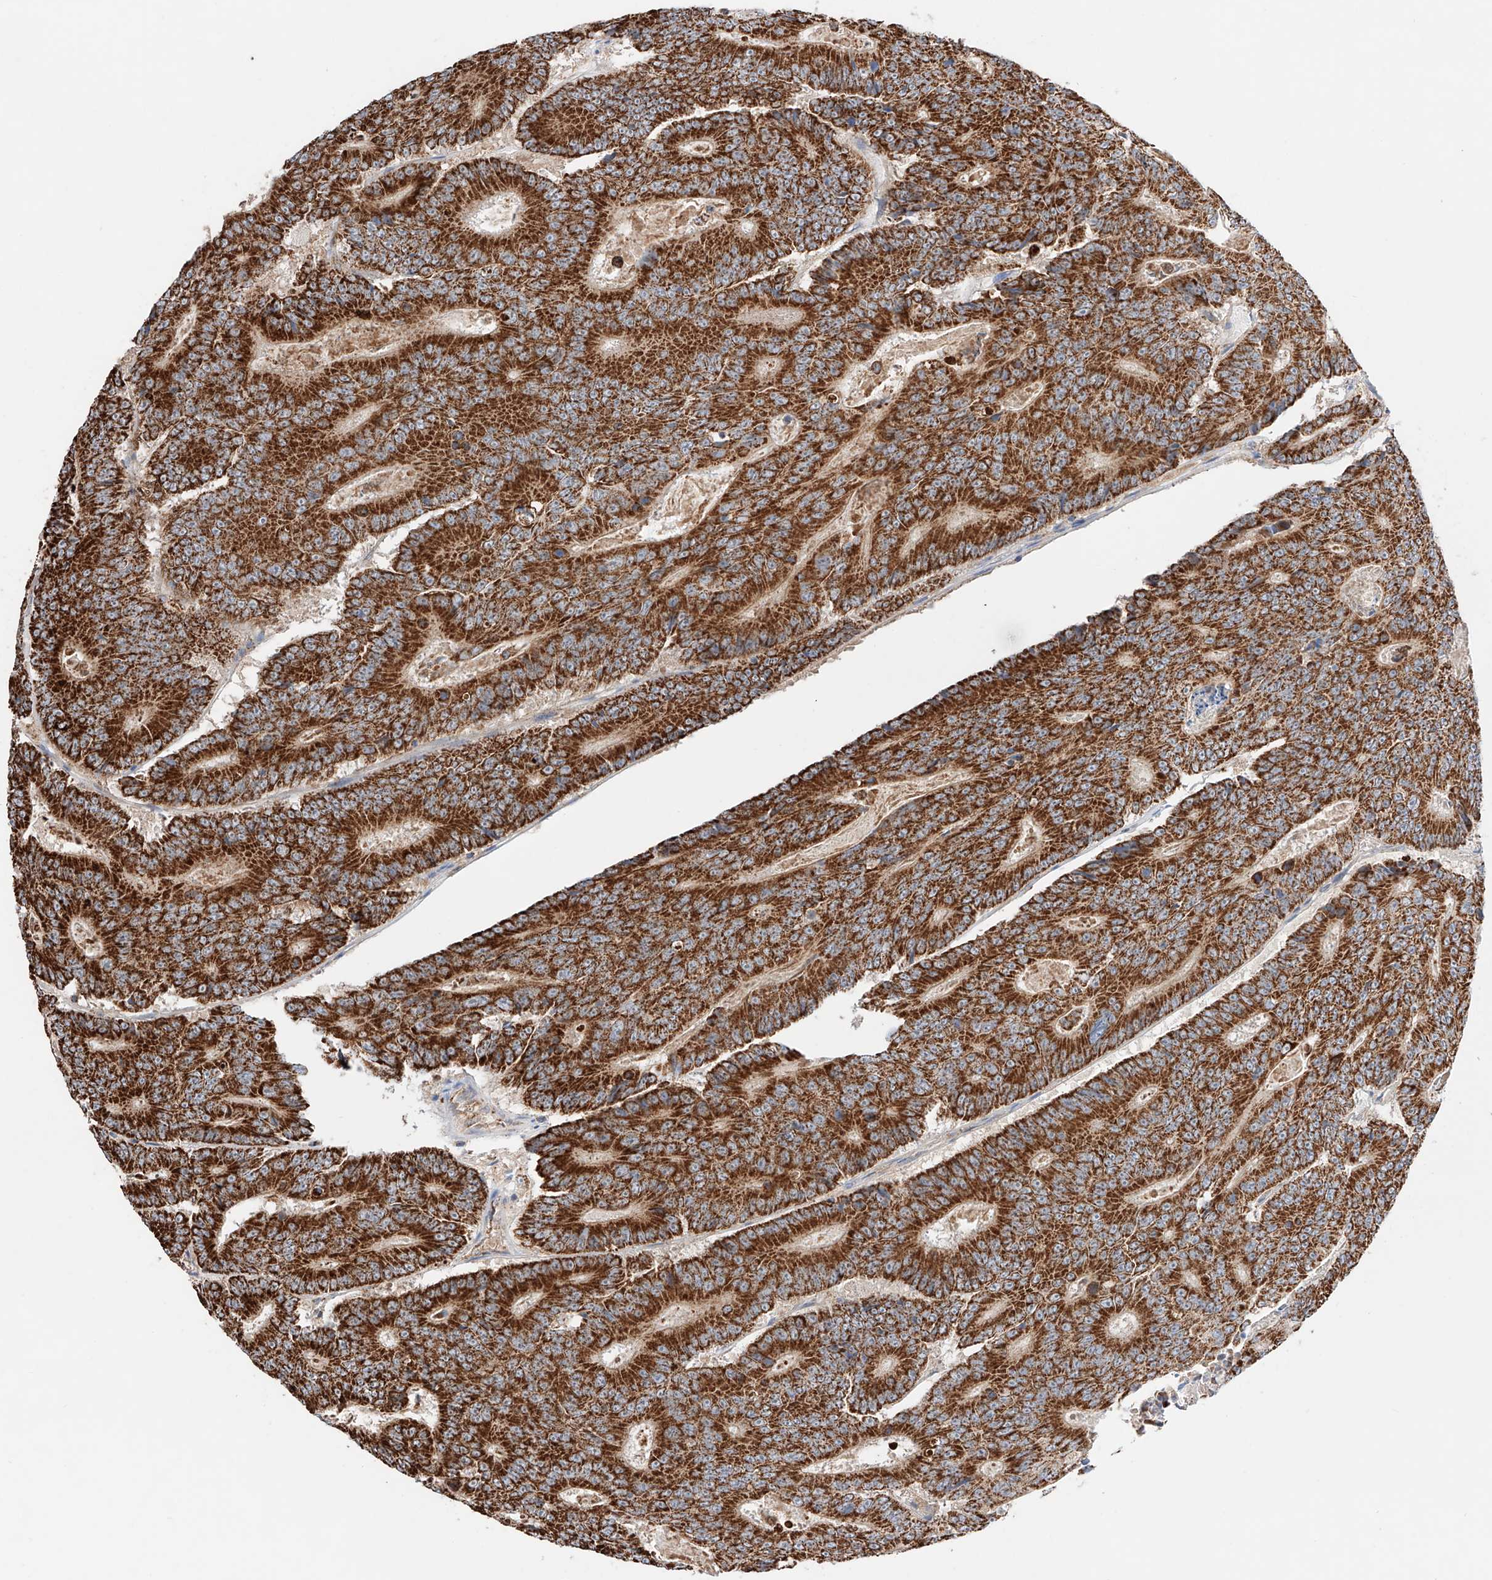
{"staining": {"intensity": "strong", "quantity": ">75%", "location": "cytoplasmic/membranous"}, "tissue": "colorectal cancer", "cell_type": "Tumor cells", "image_type": "cancer", "snomed": [{"axis": "morphology", "description": "Adenocarcinoma, NOS"}, {"axis": "topography", "description": "Colon"}], "caption": "Immunohistochemistry (IHC) of human colorectal adenocarcinoma displays high levels of strong cytoplasmic/membranous positivity in approximately >75% of tumor cells. The protein is stained brown, and the nuclei are stained in blue (DAB (3,3'-diaminobenzidine) IHC with brightfield microscopy, high magnification).", "gene": "KTI12", "patient": {"sex": "male", "age": 83}}